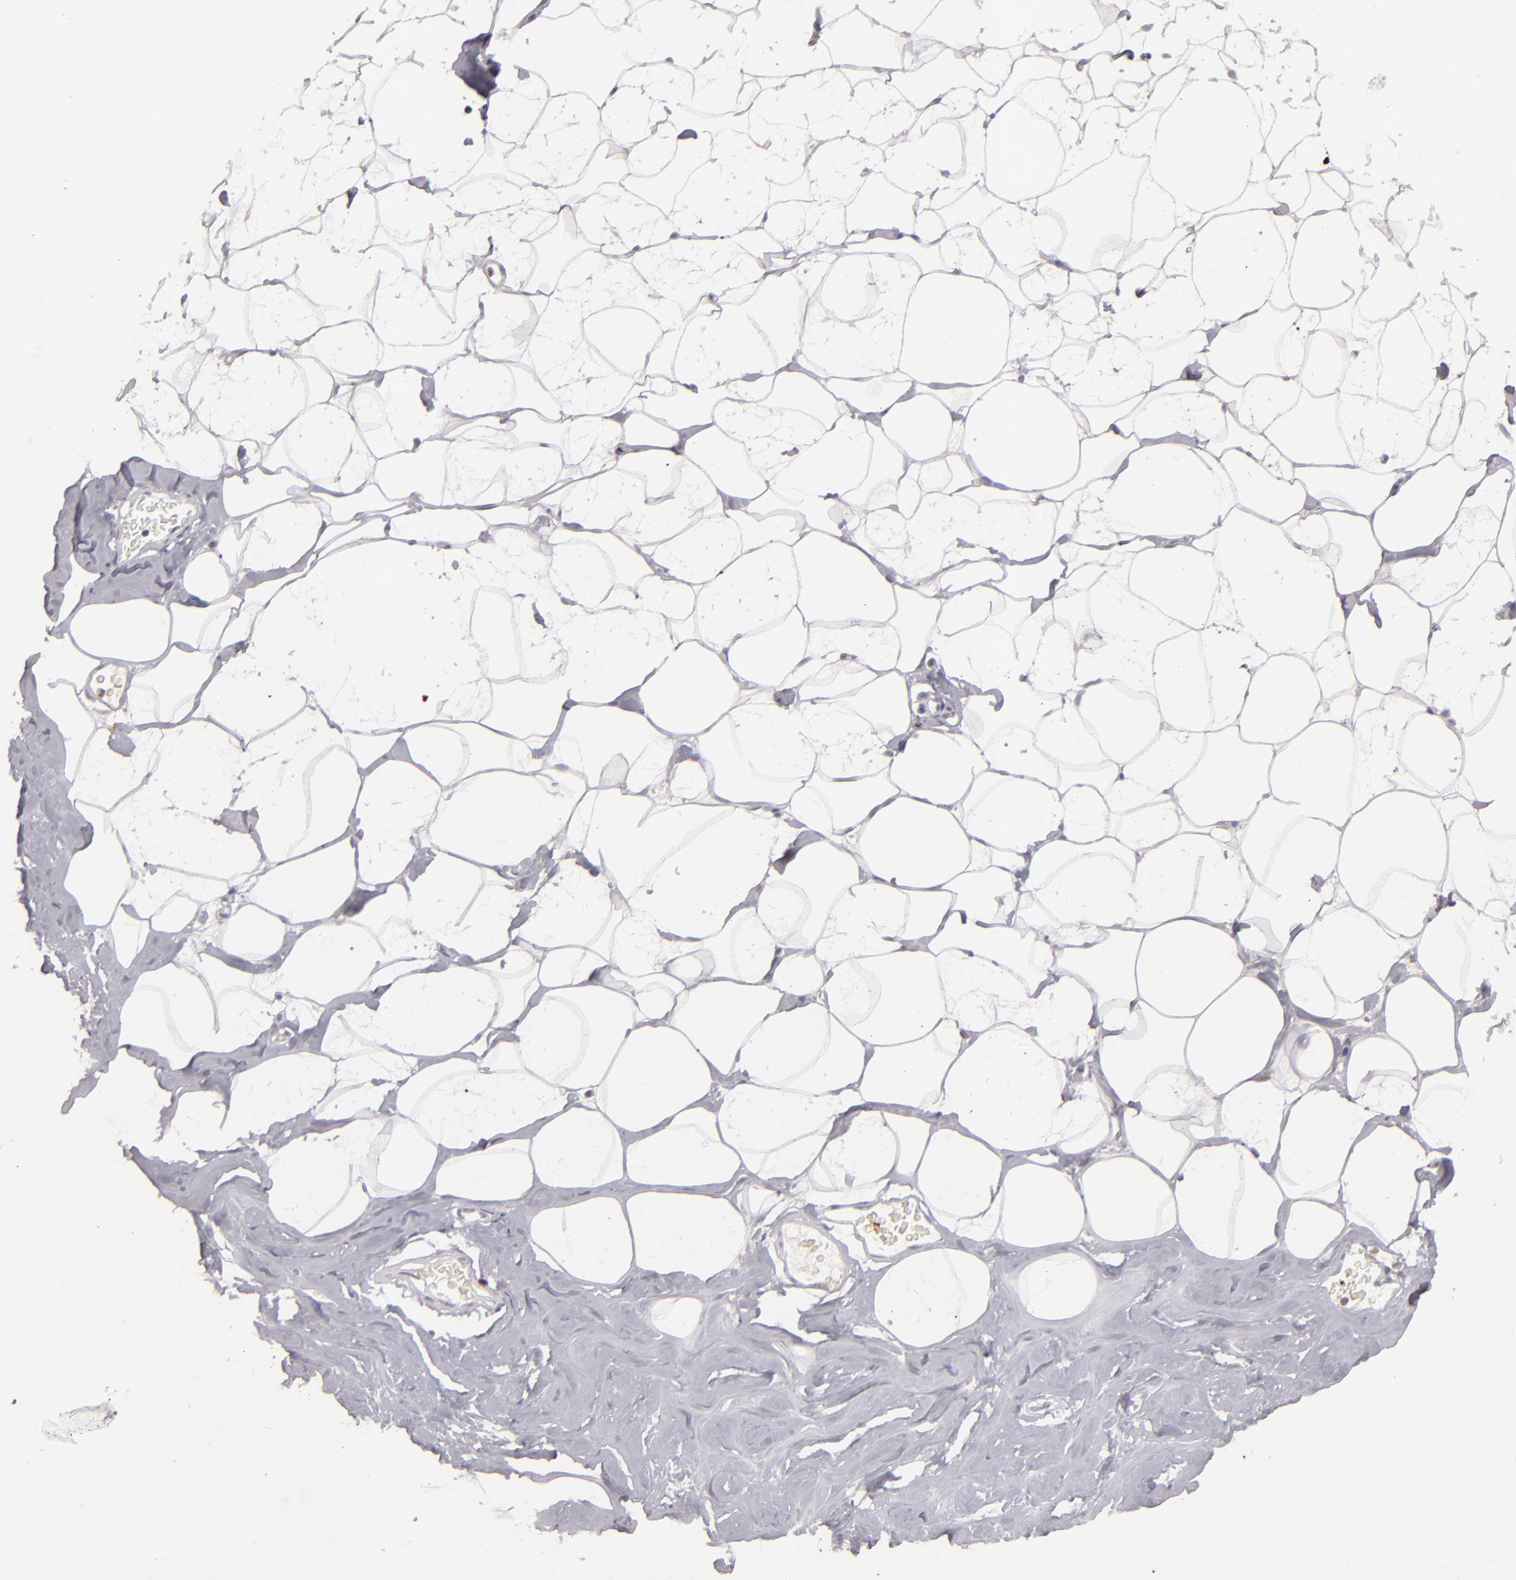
{"staining": {"intensity": "negative", "quantity": "none", "location": "none"}, "tissue": "breast", "cell_type": "Adipocytes", "image_type": "normal", "snomed": [{"axis": "morphology", "description": "Normal tissue, NOS"}, {"axis": "morphology", "description": "Fibrosis, NOS"}, {"axis": "topography", "description": "Breast"}], "caption": "Photomicrograph shows no protein staining in adipocytes of unremarkable breast.", "gene": "FEN1", "patient": {"sex": "female", "age": 39}}